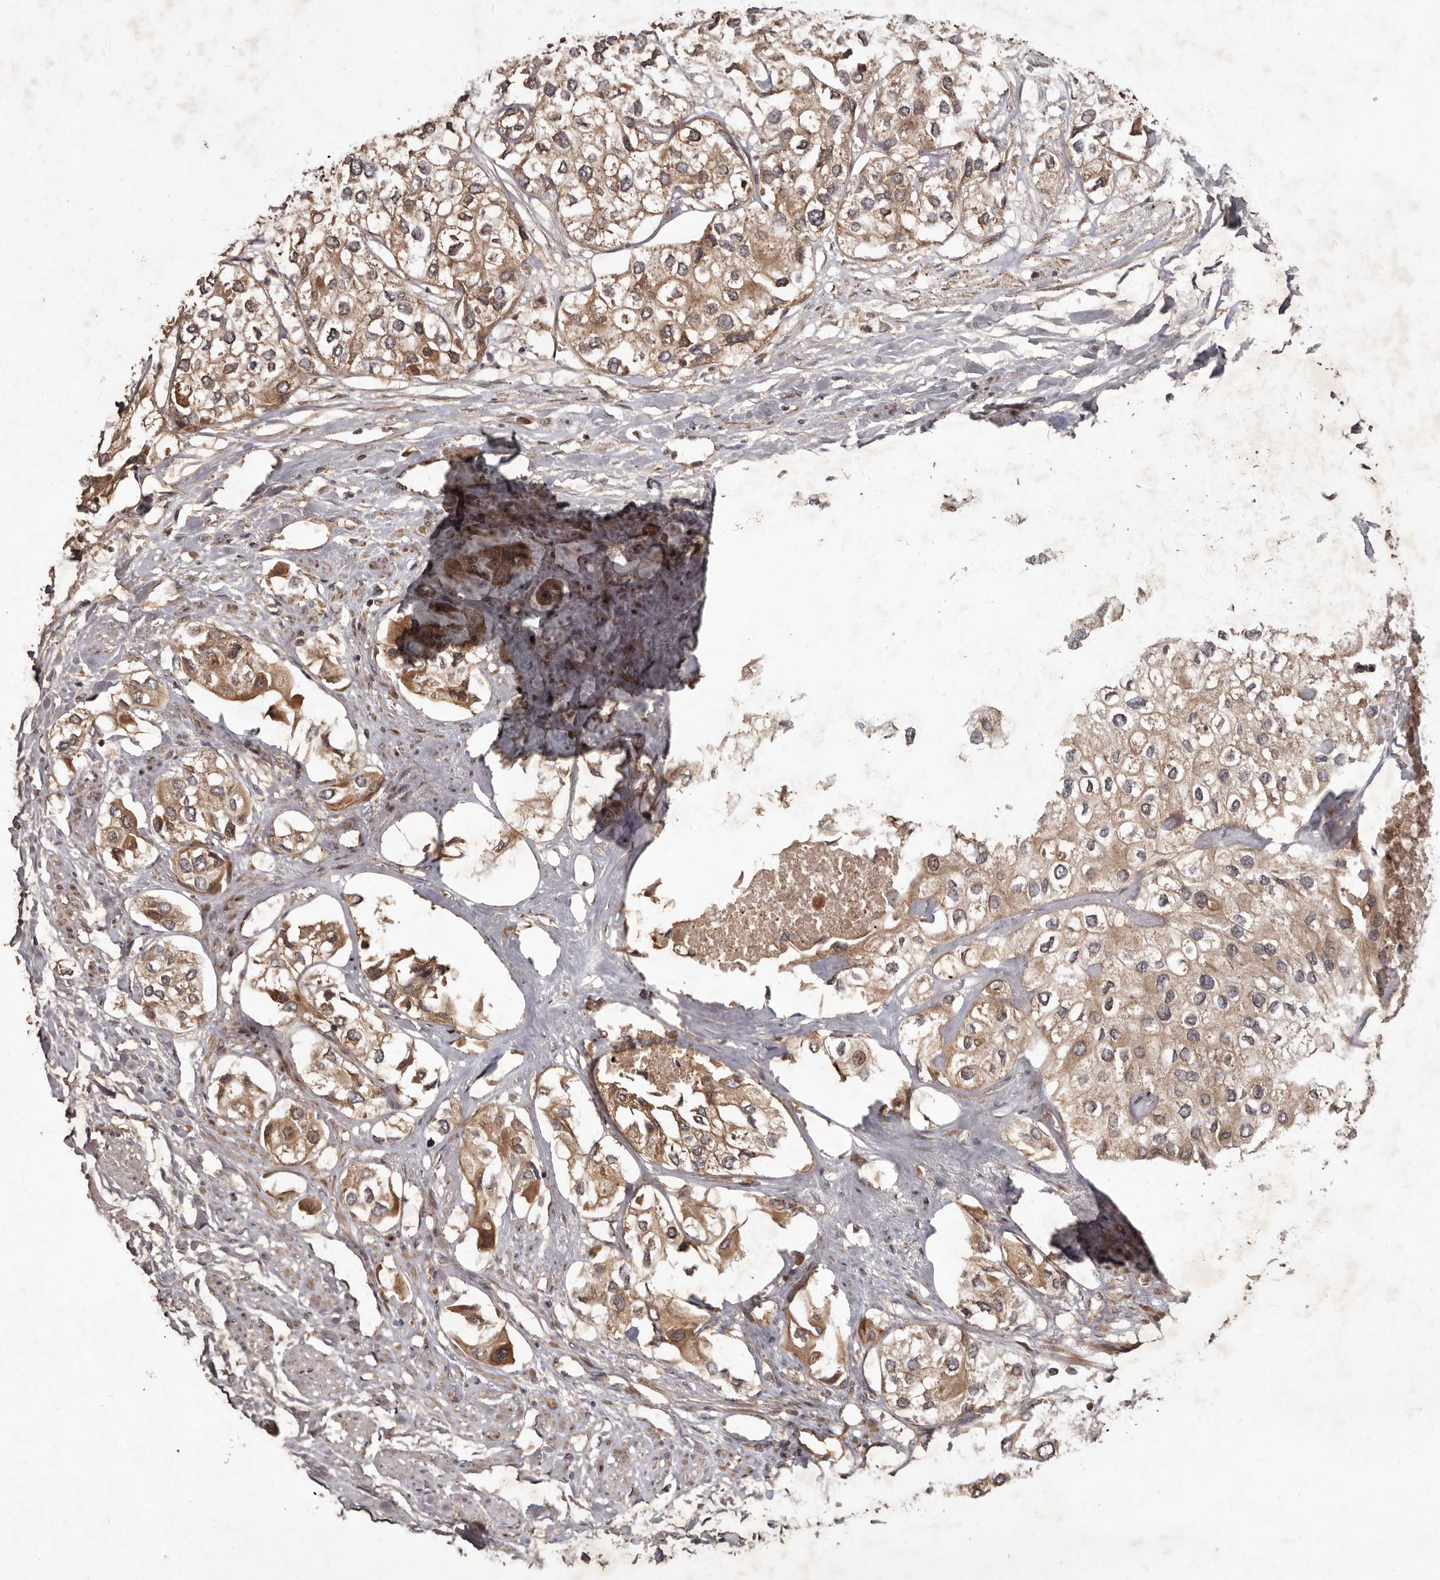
{"staining": {"intensity": "moderate", "quantity": ">75%", "location": "cytoplasmic/membranous"}, "tissue": "urothelial cancer", "cell_type": "Tumor cells", "image_type": "cancer", "snomed": [{"axis": "morphology", "description": "Urothelial carcinoma, High grade"}, {"axis": "topography", "description": "Urinary bladder"}], "caption": "Immunohistochemical staining of human urothelial cancer displays medium levels of moderate cytoplasmic/membranous expression in approximately >75% of tumor cells.", "gene": "STK36", "patient": {"sex": "male", "age": 64}}